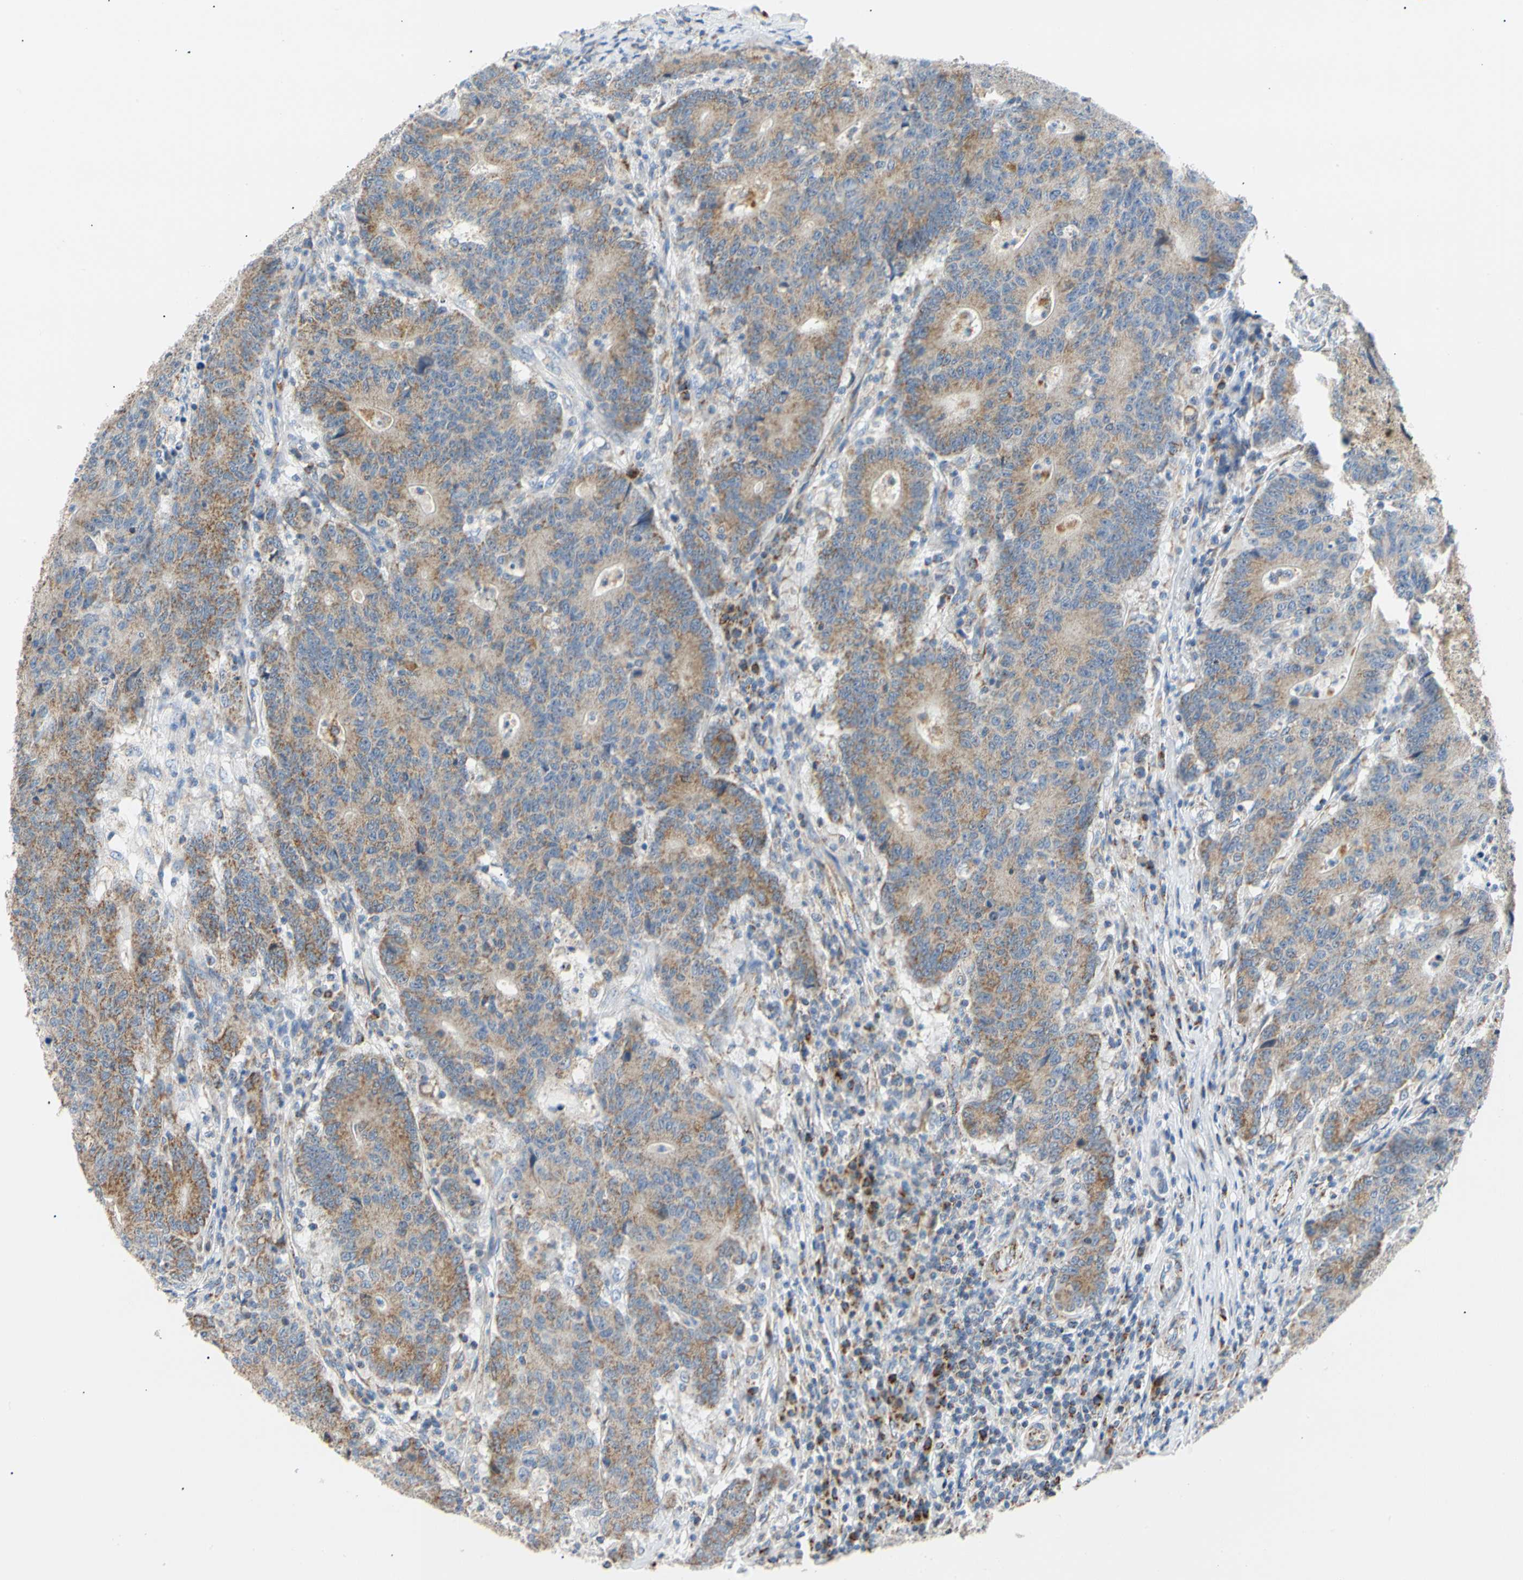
{"staining": {"intensity": "moderate", "quantity": ">75%", "location": "cytoplasmic/membranous"}, "tissue": "colorectal cancer", "cell_type": "Tumor cells", "image_type": "cancer", "snomed": [{"axis": "morphology", "description": "Normal tissue, NOS"}, {"axis": "morphology", "description": "Adenocarcinoma, NOS"}, {"axis": "topography", "description": "Colon"}], "caption": "Immunohistochemistry (IHC) photomicrograph of colorectal adenocarcinoma stained for a protein (brown), which demonstrates medium levels of moderate cytoplasmic/membranous positivity in approximately >75% of tumor cells.", "gene": "ACAT1", "patient": {"sex": "female", "age": 75}}